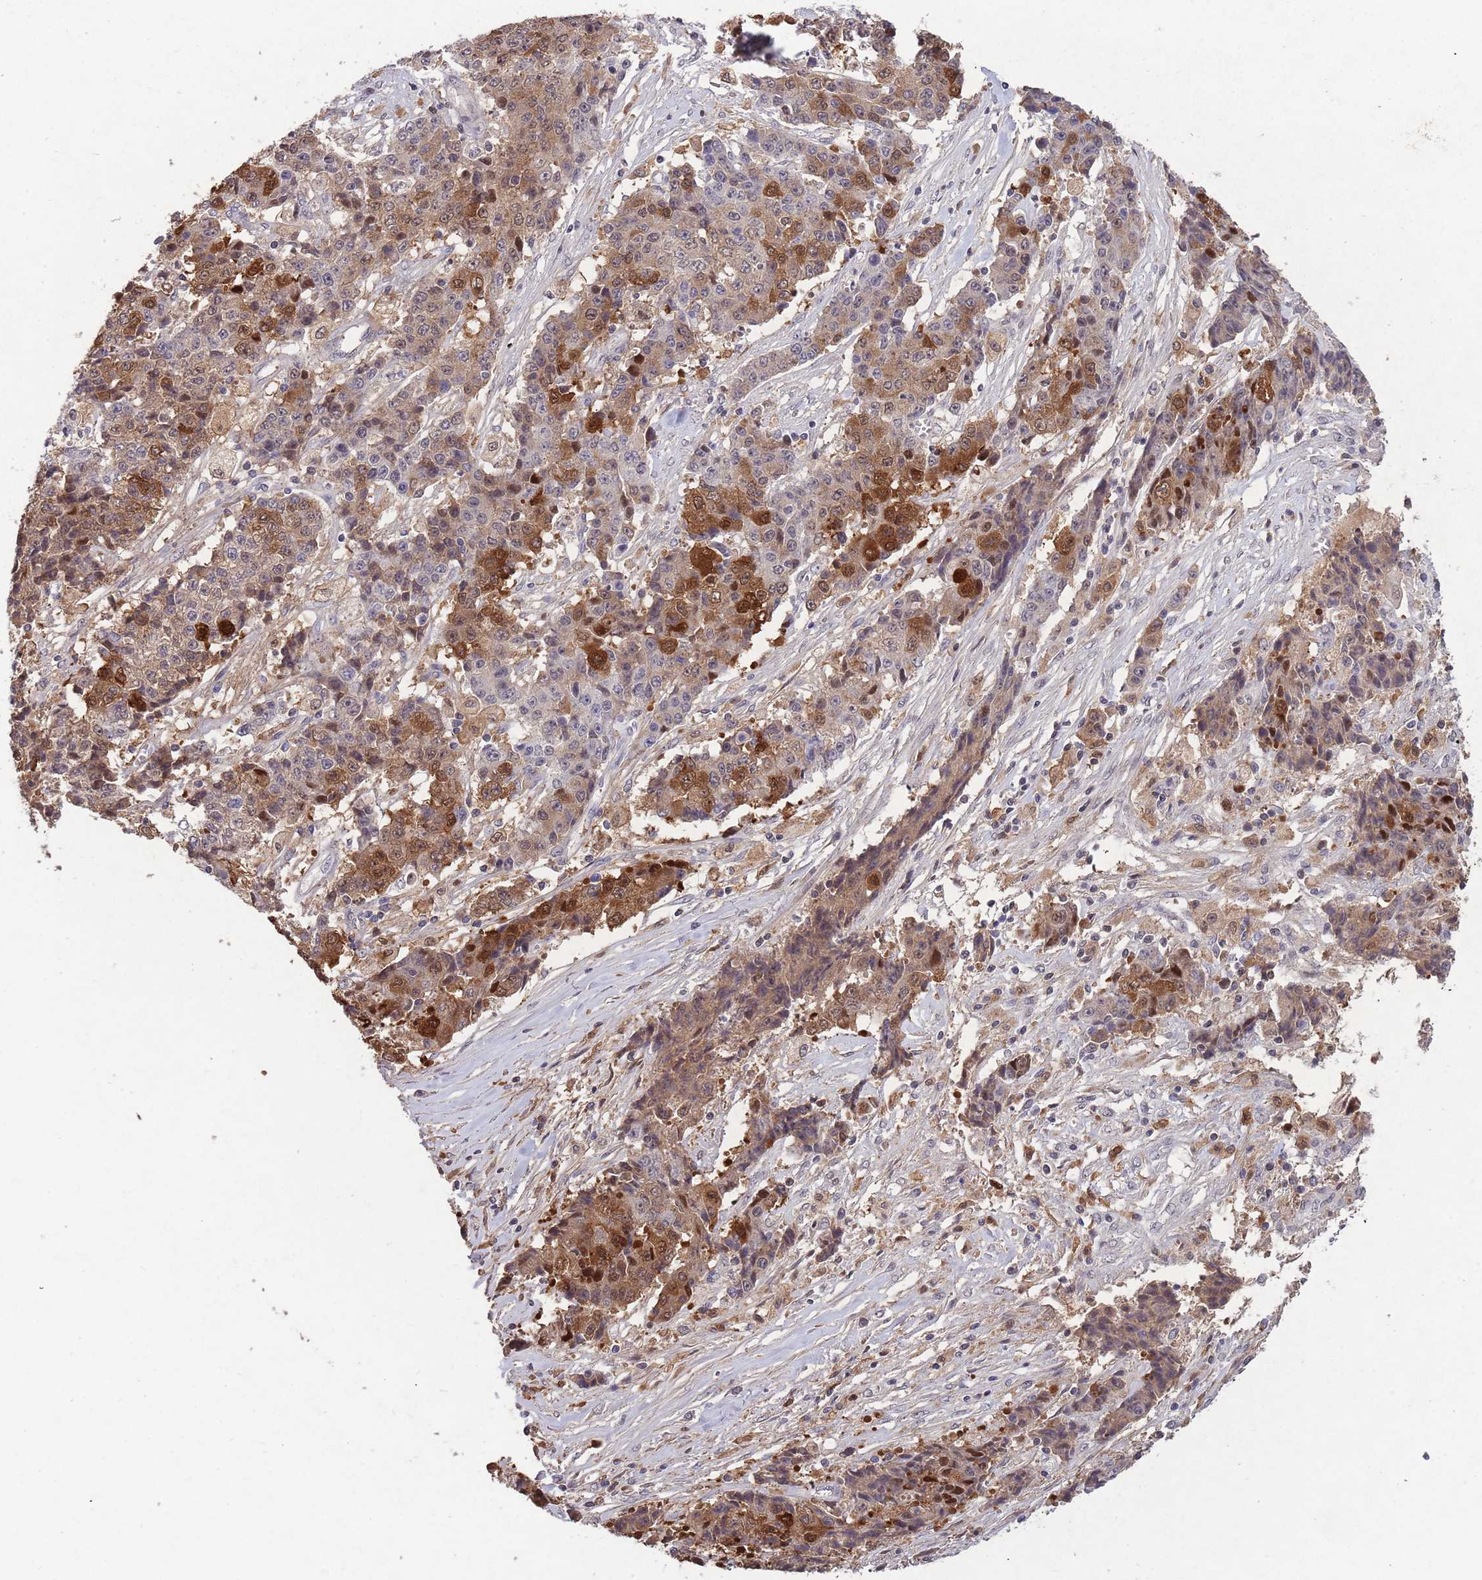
{"staining": {"intensity": "moderate", "quantity": "25%-75%", "location": "cytoplasmic/membranous,nuclear"}, "tissue": "ovarian cancer", "cell_type": "Tumor cells", "image_type": "cancer", "snomed": [{"axis": "morphology", "description": "Carcinoma, endometroid"}, {"axis": "topography", "description": "Ovary"}], "caption": "Endometroid carcinoma (ovarian) tissue shows moderate cytoplasmic/membranous and nuclear positivity in approximately 25%-75% of tumor cells, visualized by immunohistochemistry.", "gene": "ZNF639", "patient": {"sex": "female", "age": 42}}